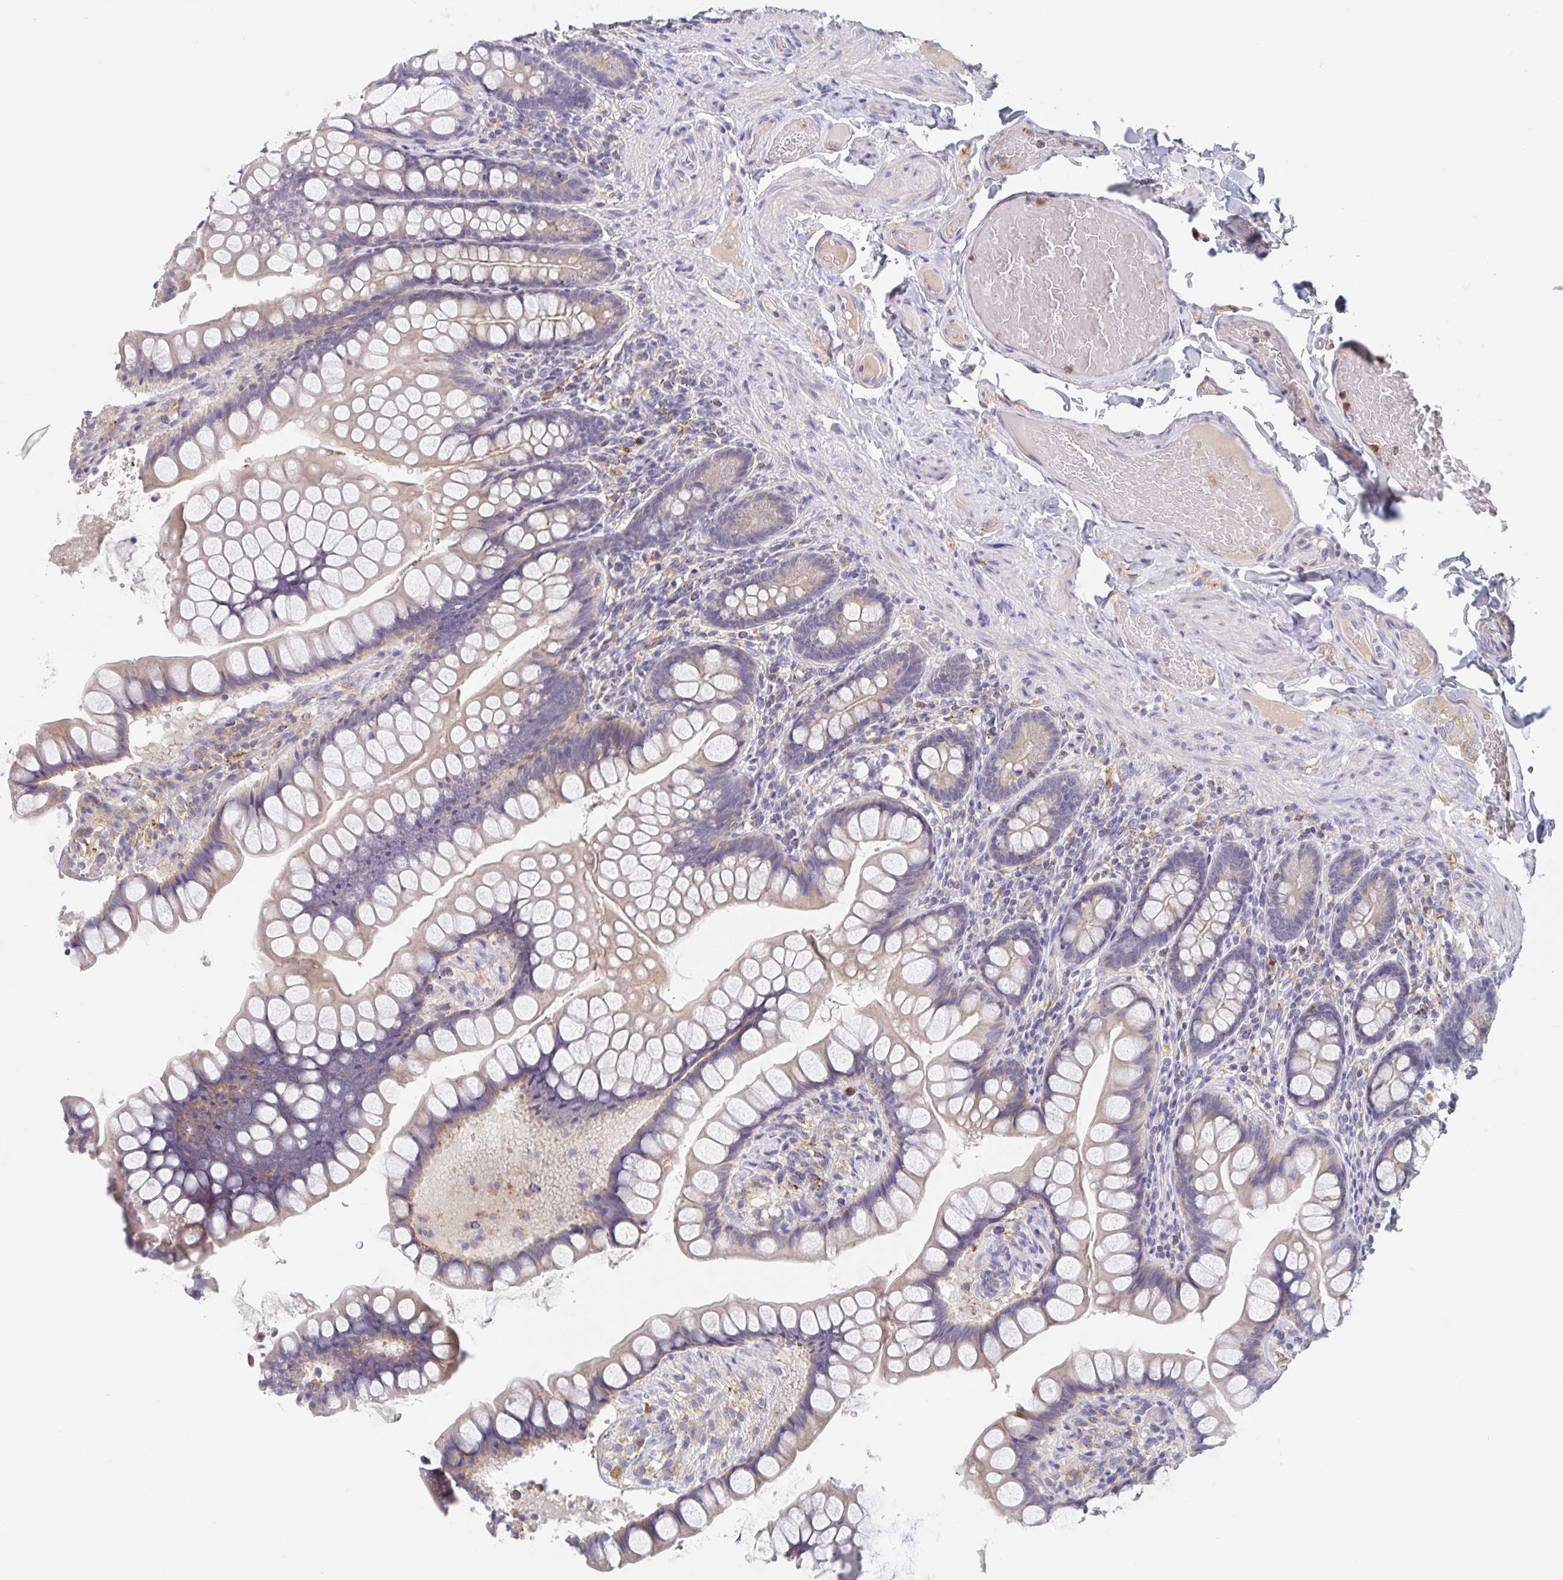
{"staining": {"intensity": "weak", "quantity": "25%-75%", "location": "cytoplasmic/membranous"}, "tissue": "small intestine", "cell_type": "Glandular cells", "image_type": "normal", "snomed": [{"axis": "morphology", "description": "Normal tissue, NOS"}, {"axis": "topography", "description": "Small intestine"}], "caption": "This is a histology image of immunohistochemistry (IHC) staining of normal small intestine, which shows weak positivity in the cytoplasmic/membranous of glandular cells.", "gene": "CDC42BPG", "patient": {"sex": "male", "age": 70}}